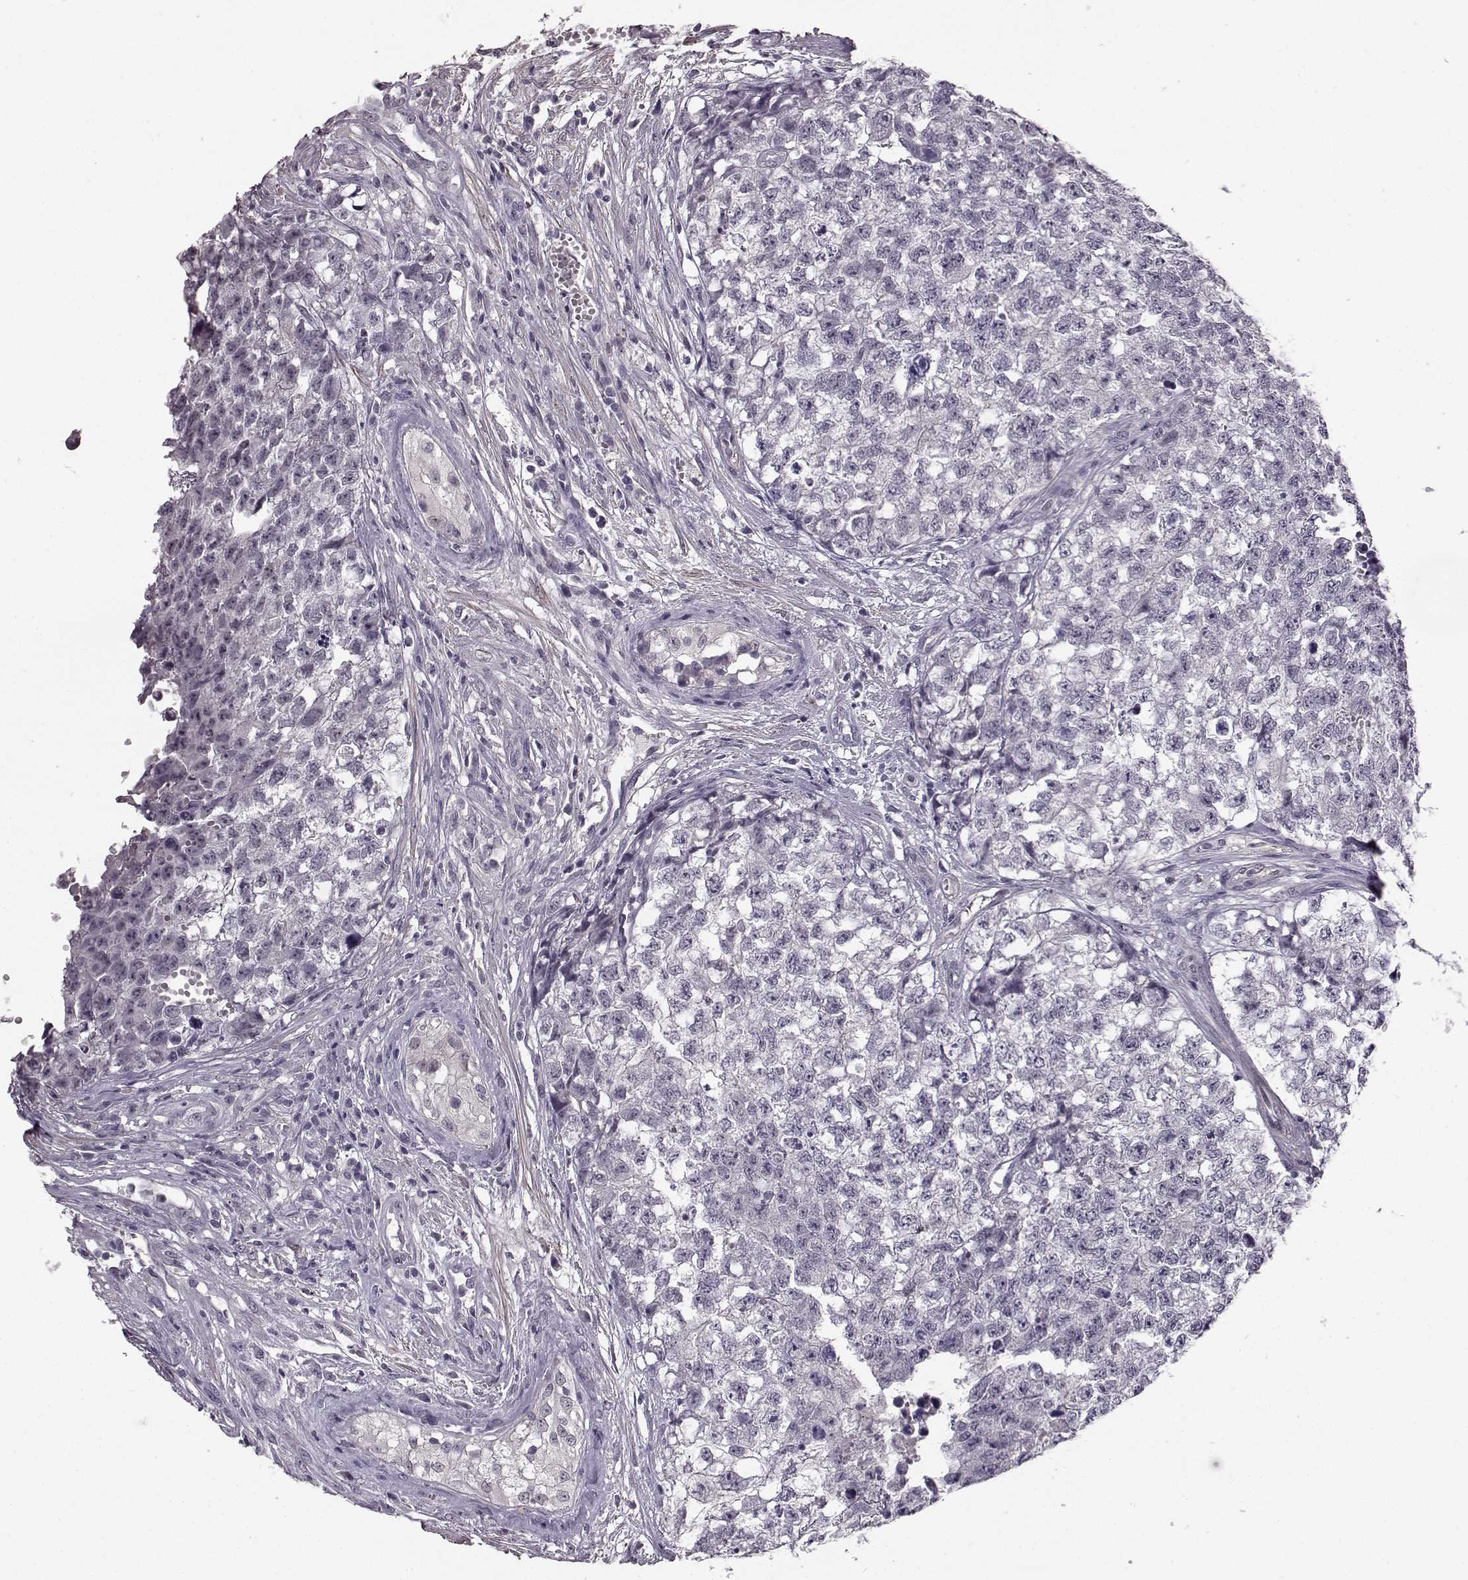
{"staining": {"intensity": "negative", "quantity": "none", "location": "none"}, "tissue": "testis cancer", "cell_type": "Tumor cells", "image_type": "cancer", "snomed": [{"axis": "morphology", "description": "Seminoma, NOS"}, {"axis": "morphology", "description": "Carcinoma, Embryonal, NOS"}, {"axis": "topography", "description": "Testis"}], "caption": "Tumor cells are negative for protein expression in human testis embryonal carcinoma.", "gene": "SLCO3A1", "patient": {"sex": "male", "age": 22}}